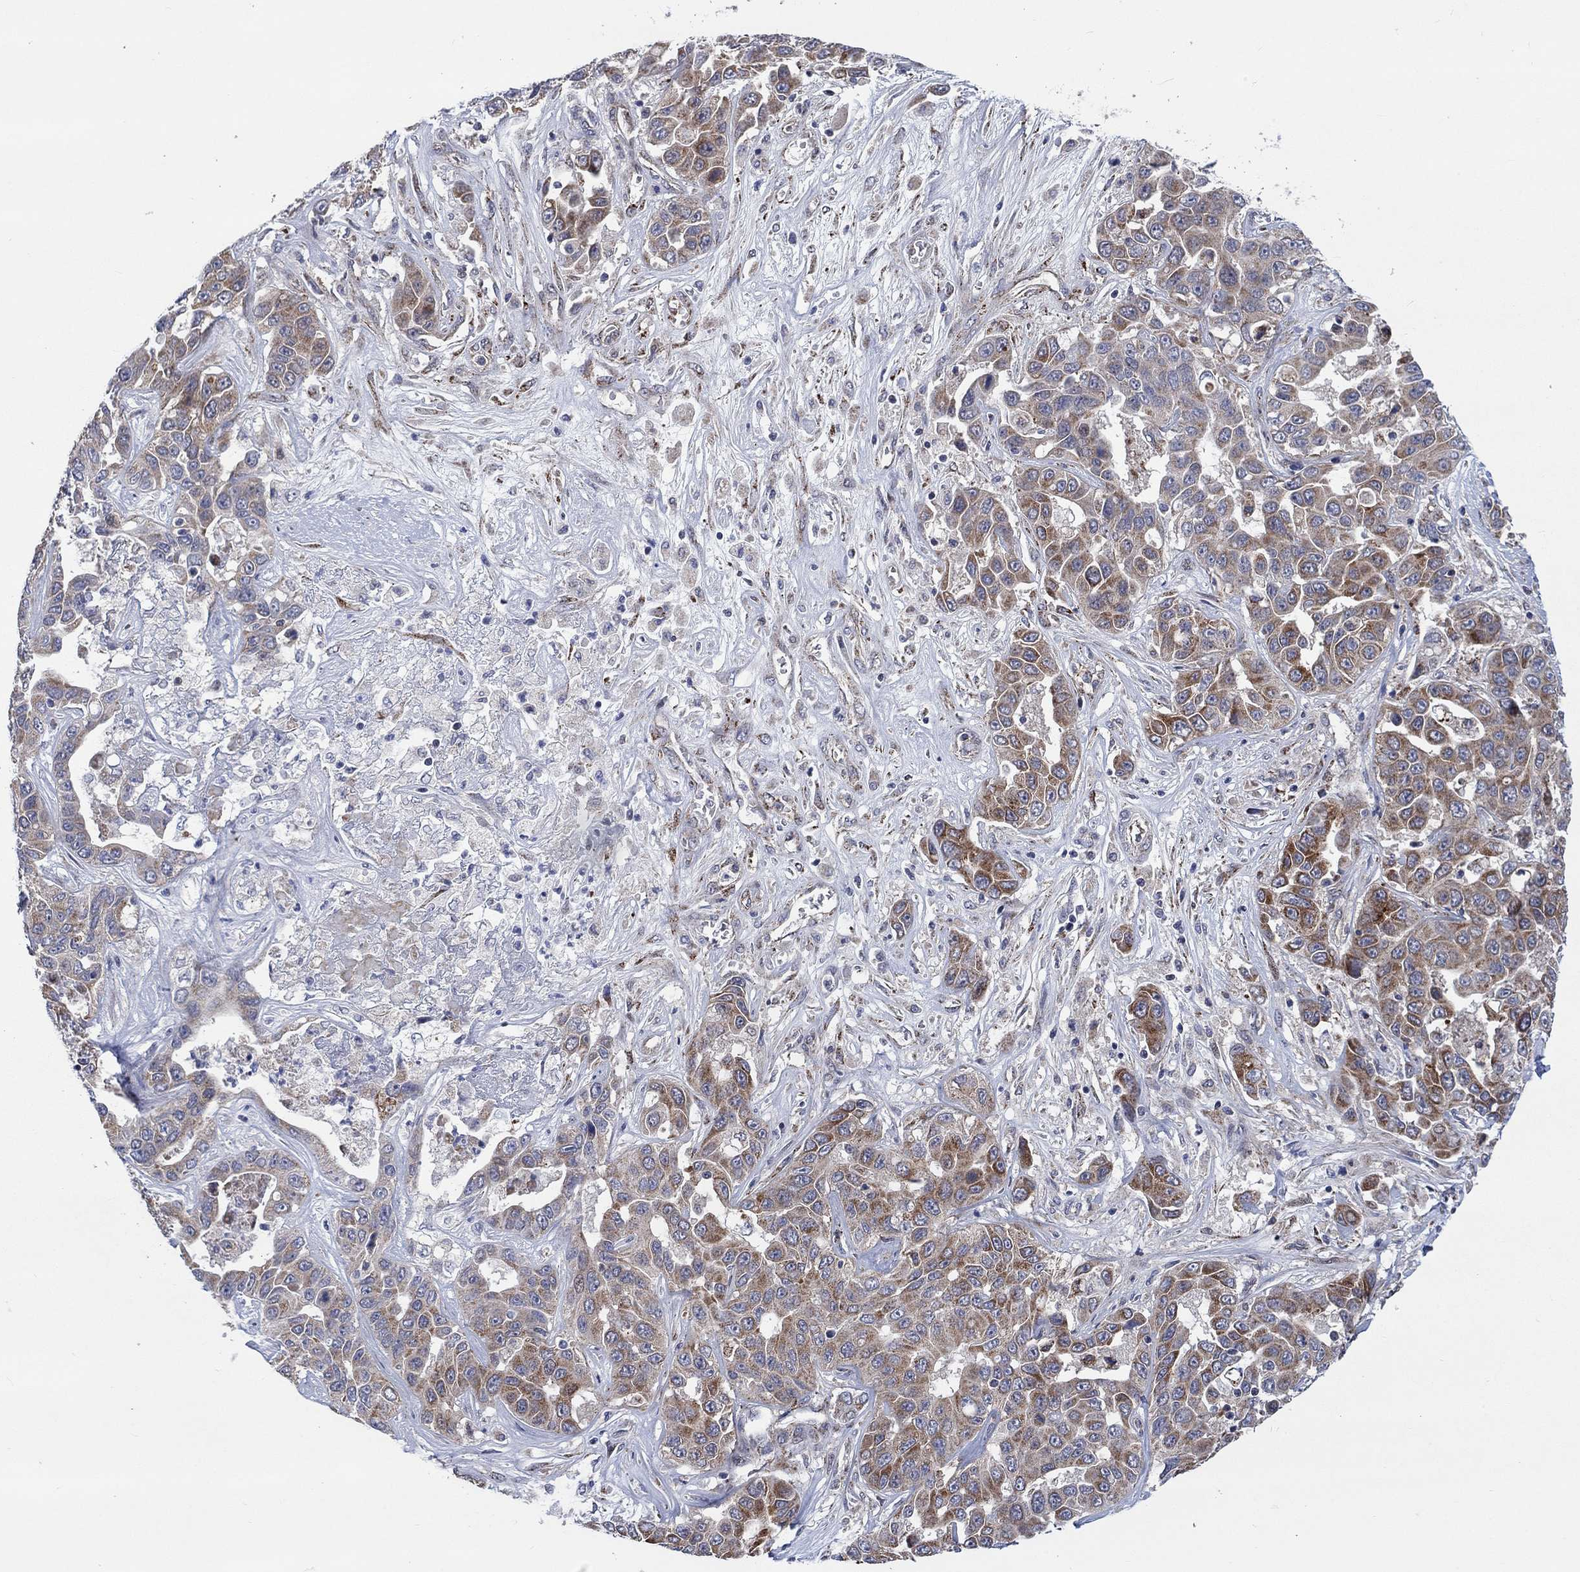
{"staining": {"intensity": "moderate", "quantity": "25%-75%", "location": "cytoplasmic/membranous"}, "tissue": "liver cancer", "cell_type": "Tumor cells", "image_type": "cancer", "snomed": [{"axis": "morphology", "description": "Cholangiocarcinoma"}, {"axis": "topography", "description": "Liver"}], "caption": "Cholangiocarcinoma (liver) stained for a protein exhibits moderate cytoplasmic/membranous positivity in tumor cells. (DAB (3,3'-diaminobenzidine) = brown stain, brightfield microscopy at high magnification).", "gene": "SLC35F2", "patient": {"sex": "female", "age": 52}}